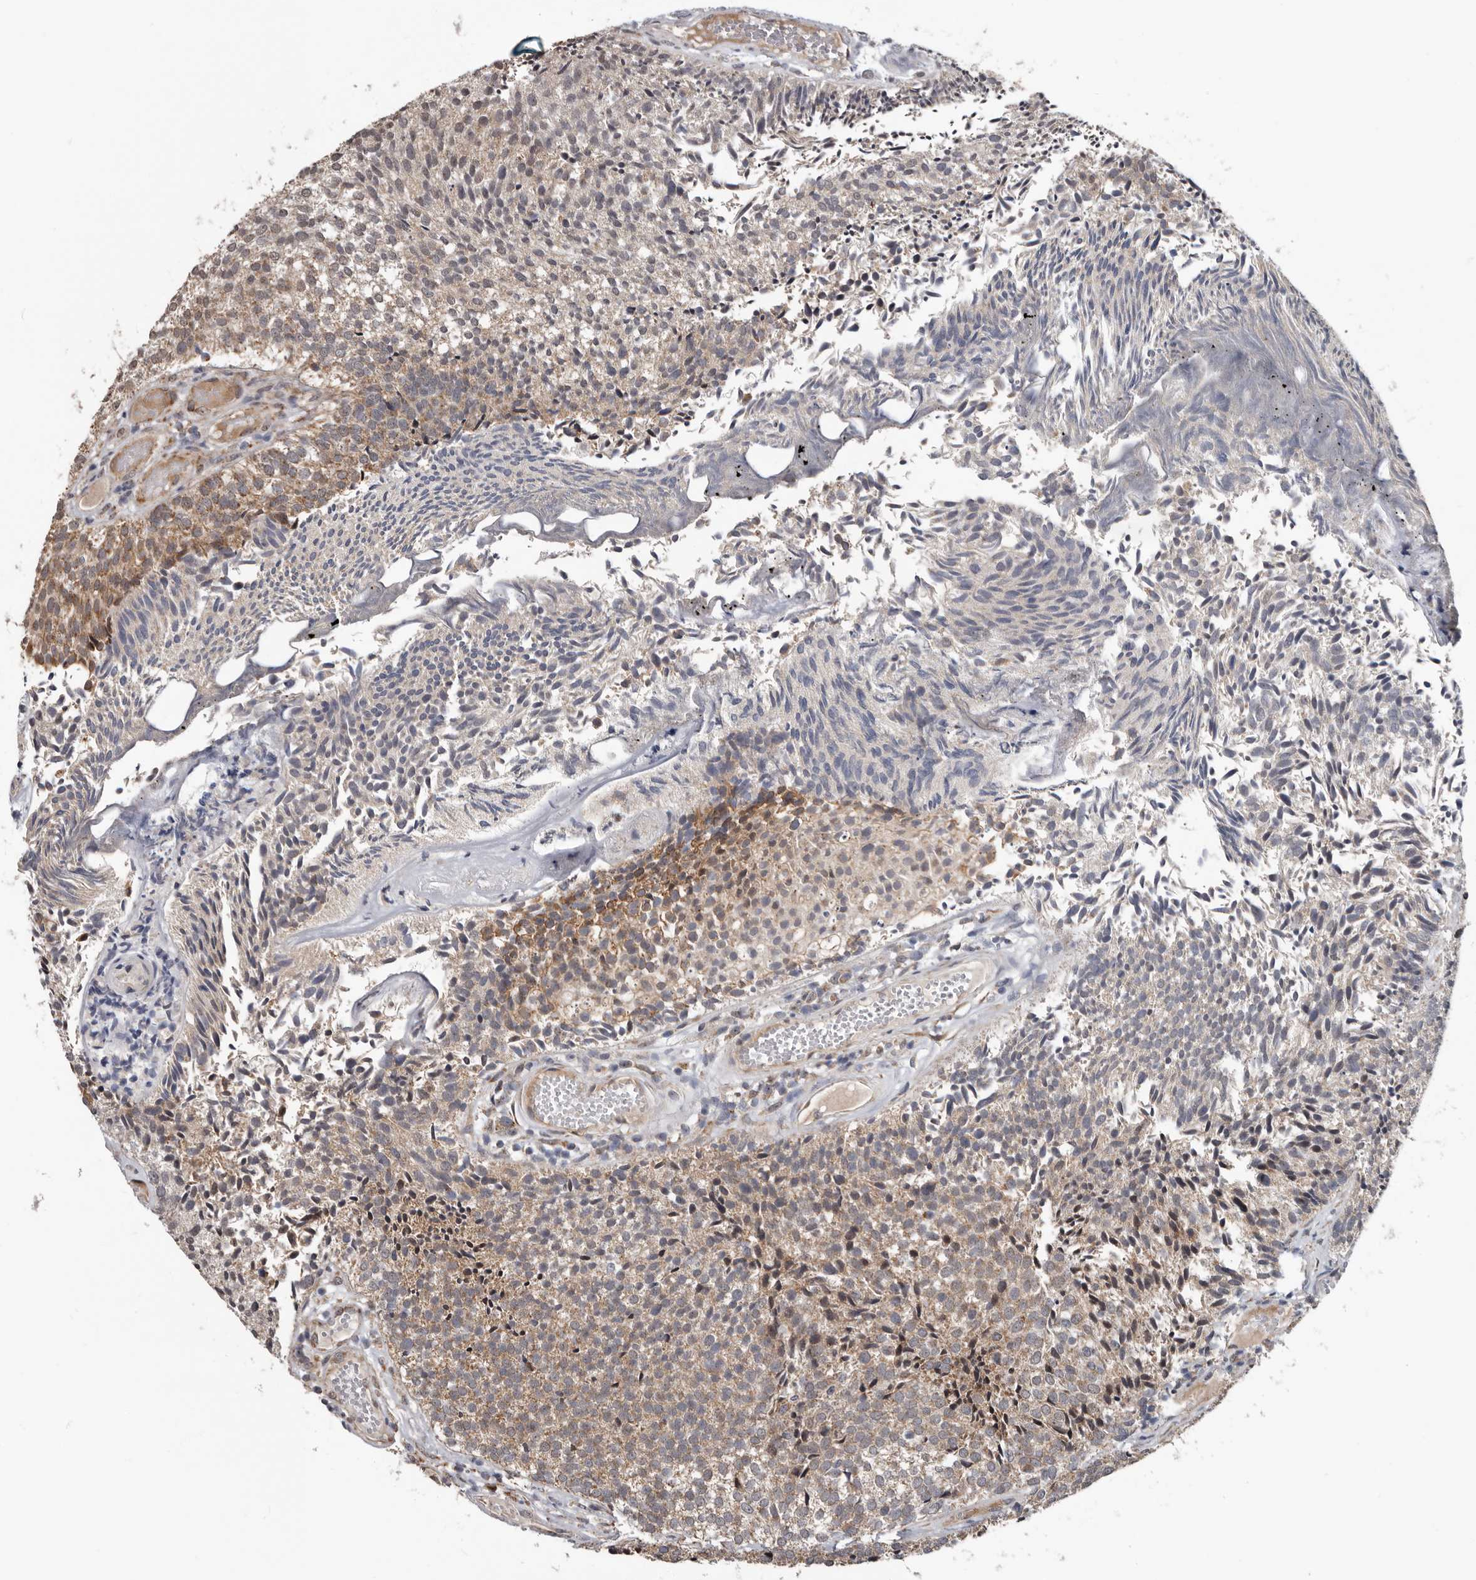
{"staining": {"intensity": "weak", "quantity": ">75%", "location": "cytoplasmic/membranous"}, "tissue": "urothelial cancer", "cell_type": "Tumor cells", "image_type": "cancer", "snomed": [{"axis": "morphology", "description": "Urothelial carcinoma, Low grade"}, {"axis": "topography", "description": "Urinary bladder"}], "caption": "Protein staining of urothelial cancer tissue reveals weak cytoplasmic/membranous staining in about >75% of tumor cells.", "gene": "MRPL18", "patient": {"sex": "male", "age": 86}}